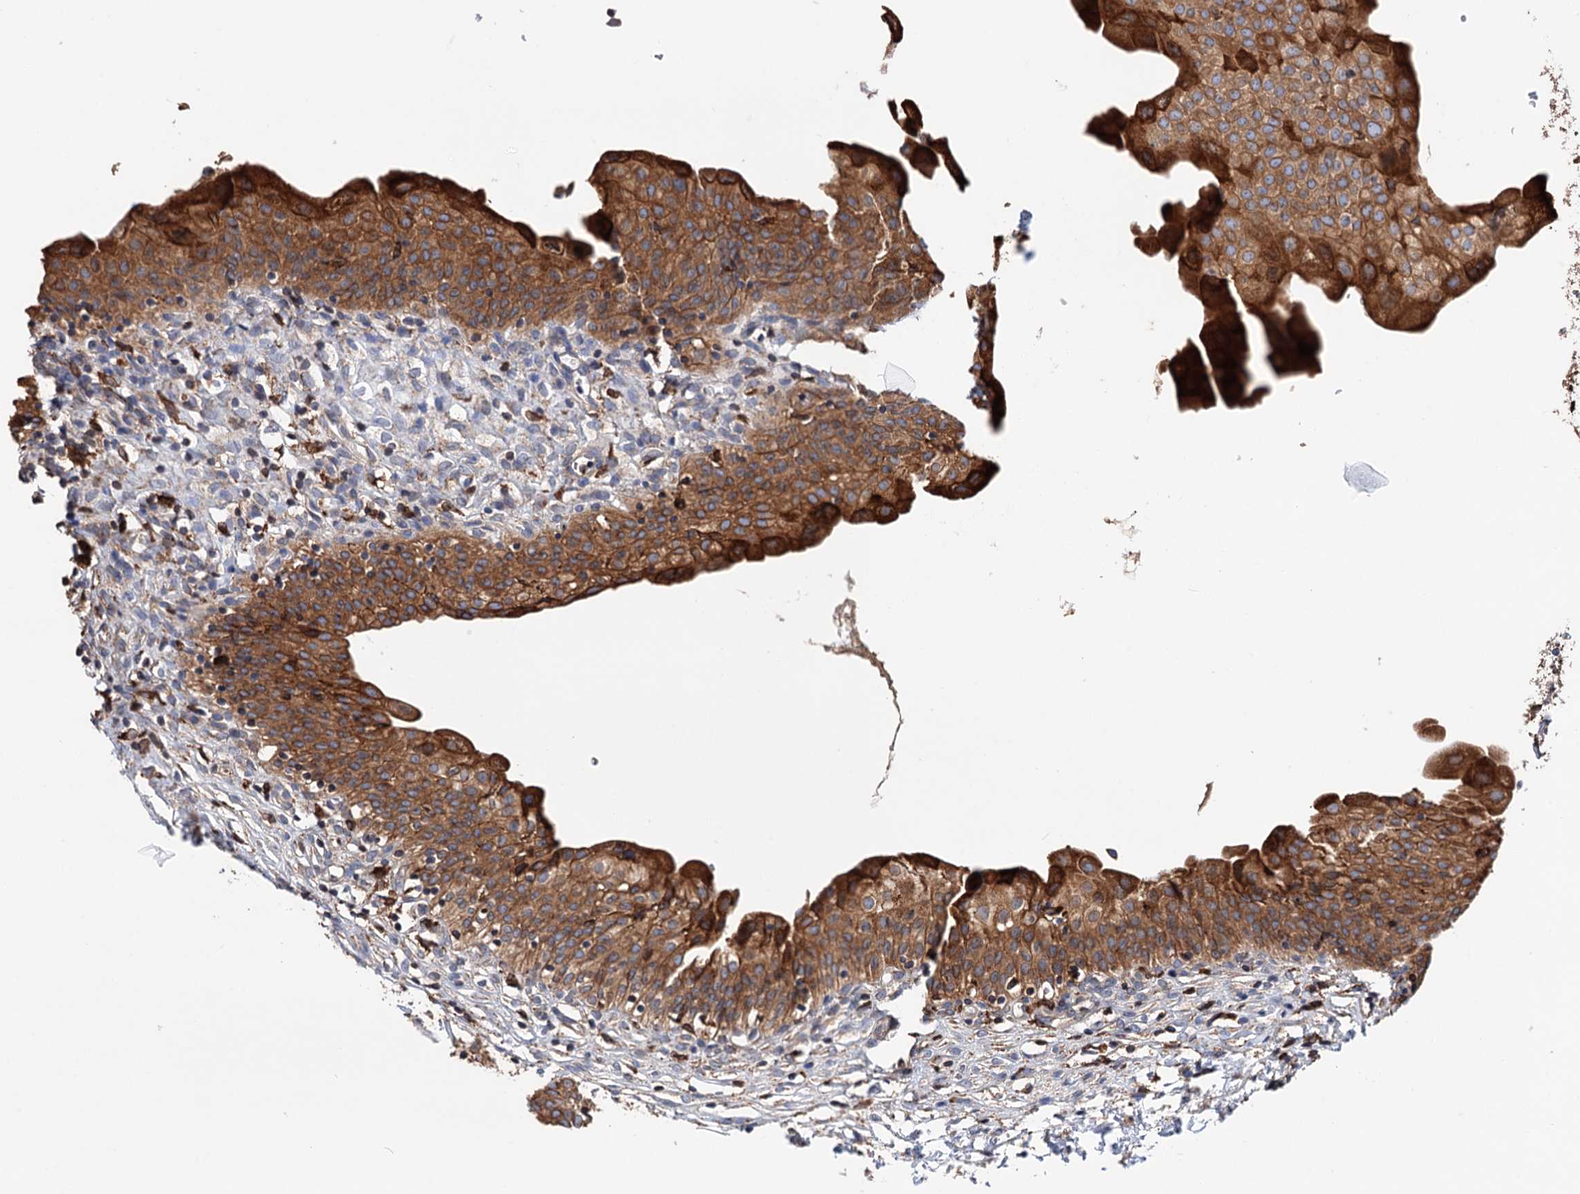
{"staining": {"intensity": "moderate", "quantity": ">75%", "location": "cytoplasmic/membranous"}, "tissue": "urinary bladder", "cell_type": "Urothelial cells", "image_type": "normal", "snomed": [{"axis": "morphology", "description": "Normal tissue, NOS"}, {"axis": "topography", "description": "Urinary bladder"}], "caption": "Urothelial cells demonstrate moderate cytoplasmic/membranous positivity in approximately >75% of cells in normal urinary bladder. (Stains: DAB in brown, nuclei in blue, Microscopy: brightfield microscopy at high magnification).", "gene": "ERP29", "patient": {"sex": "male", "age": 55}}